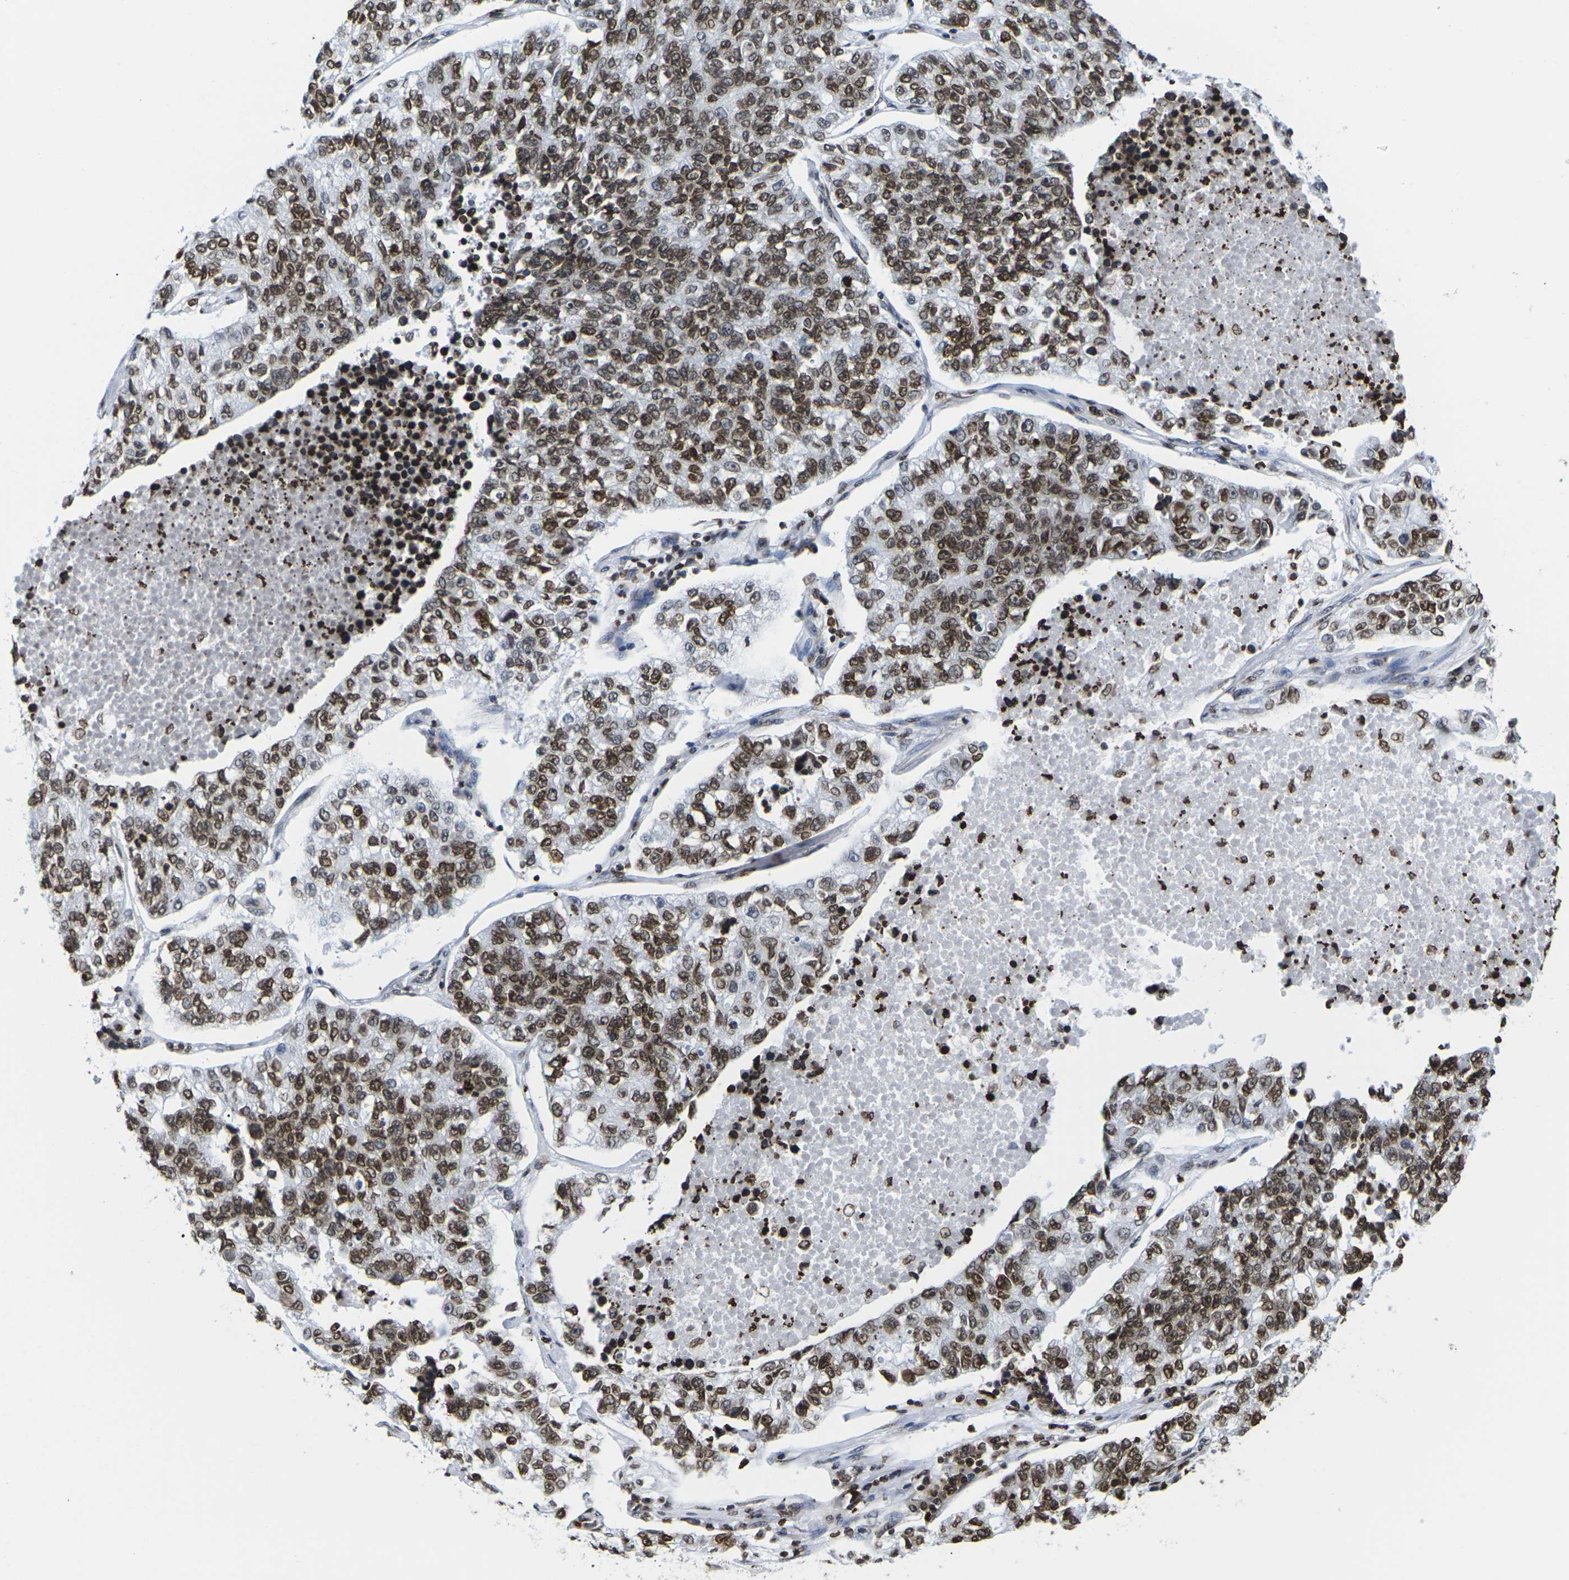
{"staining": {"intensity": "strong", "quantity": ">75%", "location": "cytoplasmic/membranous,nuclear"}, "tissue": "lung cancer", "cell_type": "Tumor cells", "image_type": "cancer", "snomed": [{"axis": "morphology", "description": "Adenocarcinoma, NOS"}, {"axis": "topography", "description": "Lung"}], "caption": "Tumor cells reveal strong cytoplasmic/membranous and nuclear positivity in about >75% of cells in adenocarcinoma (lung).", "gene": "H2AC21", "patient": {"sex": "male", "age": 49}}